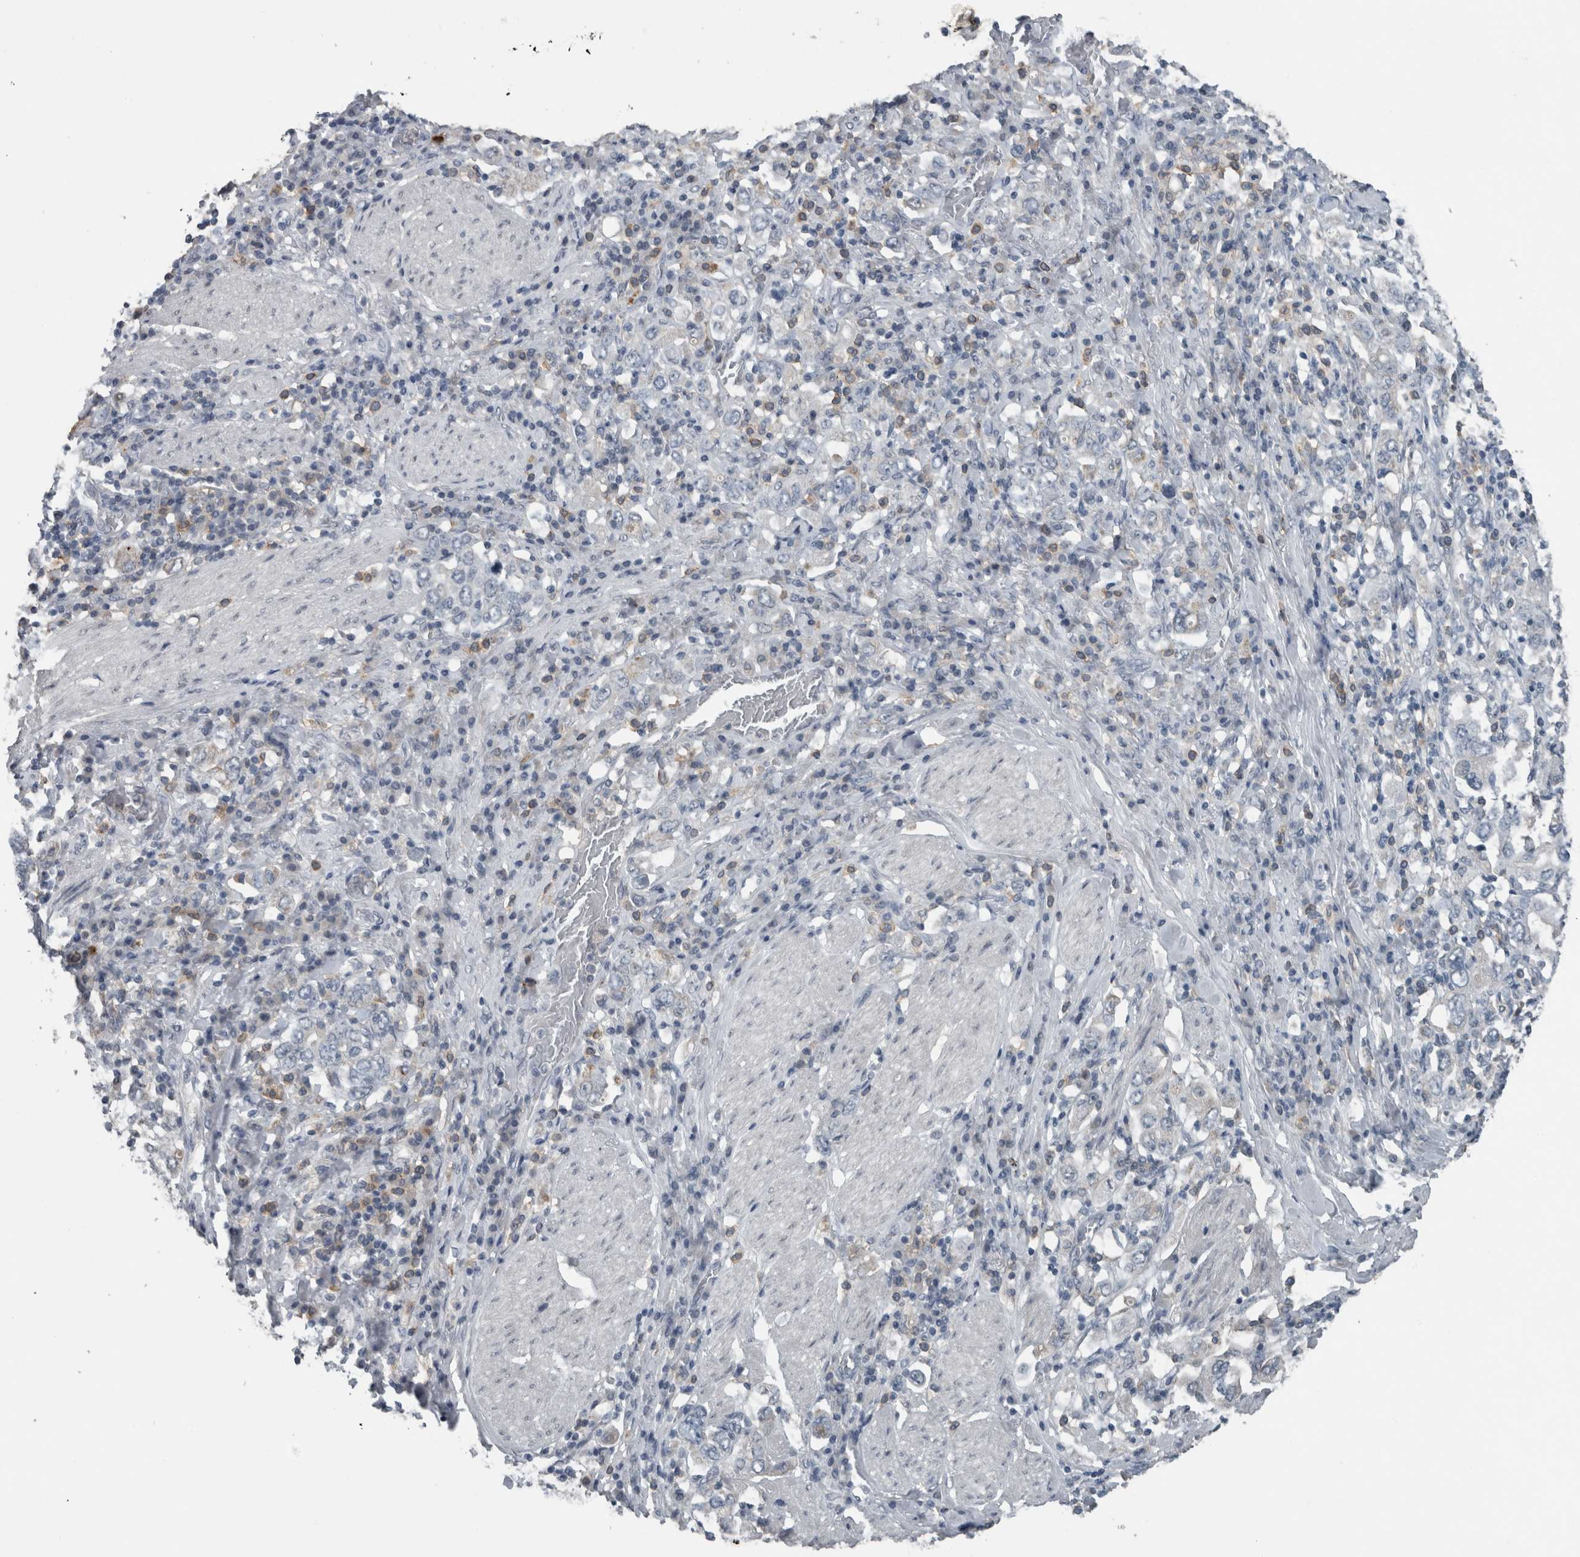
{"staining": {"intensity": "negative", "quantity": "none", "location": "none"}, "tissue": "stomach cancer", "cell_type": "Tumor cells", "image_type": "cancer", "snomed": [{"axis": "morphology", "description": "Adenocarcinoma, NOS"}, {"axis": "topography", "description": "Stomach, upper"}], "caption": "This is an immunohistochemistry micrograph of stomach adenocarcinoma. There is no expression in tumor cells.", "gene": "ACSF2", "patient": {"sex": "male", "age": 62}}